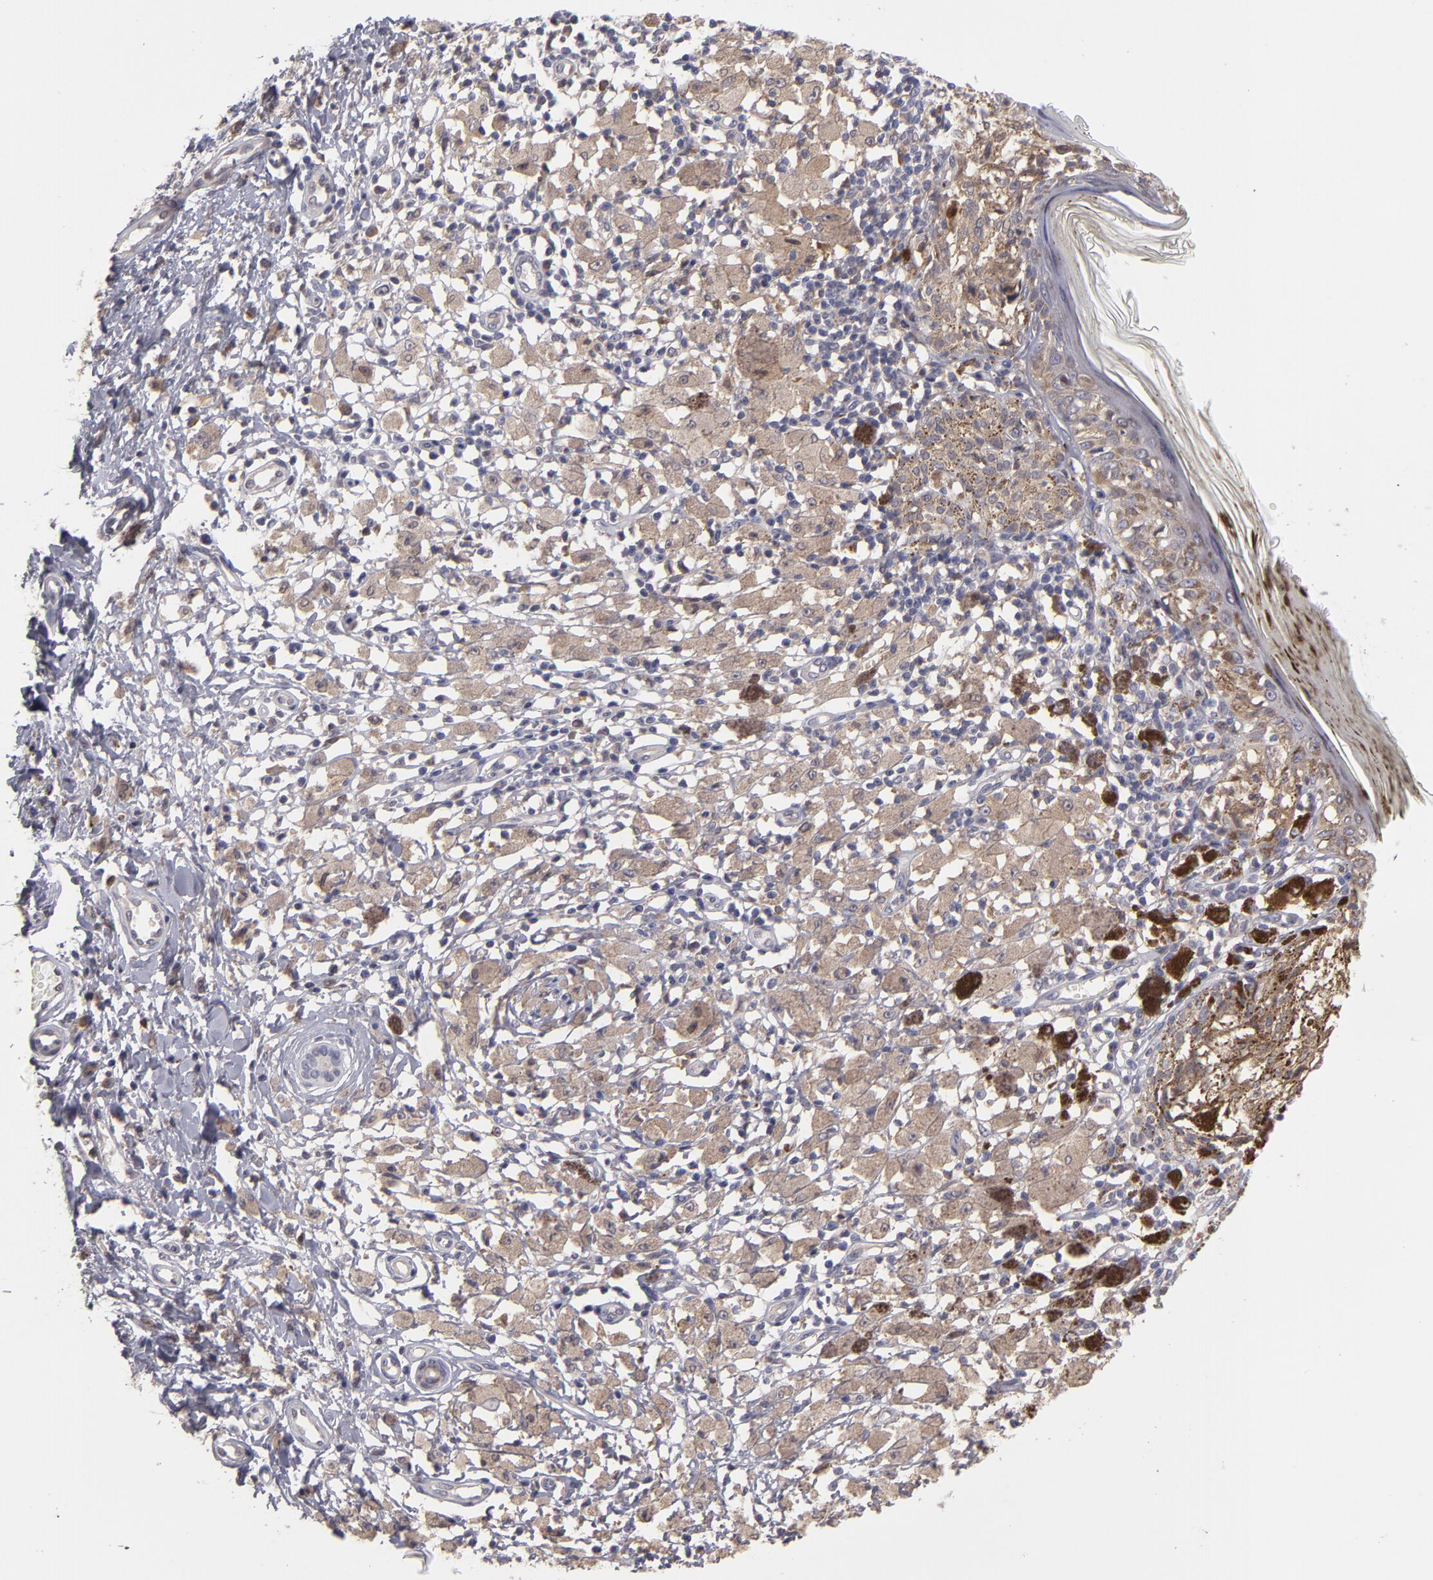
{"staining": {"intensity": "strong", "quantity": ">75%", "location": "cytoplasmic/membranous"}, "tissue": "melanoma", "cell_type": "Tumor cells", "image_type": "cancer", "snomed": [{"axis": "morphology", "description": "Malignant melanoma, NOS"}, {"axis": "topography", "description": "Skin"}], "caption": "Malignant melanoma tissue displays strong cytoplasmic/membranous expression in approximately >75% of tumor cells", "gene": "MTHFD1", "patient": {"sex": "male", "age": 88}}